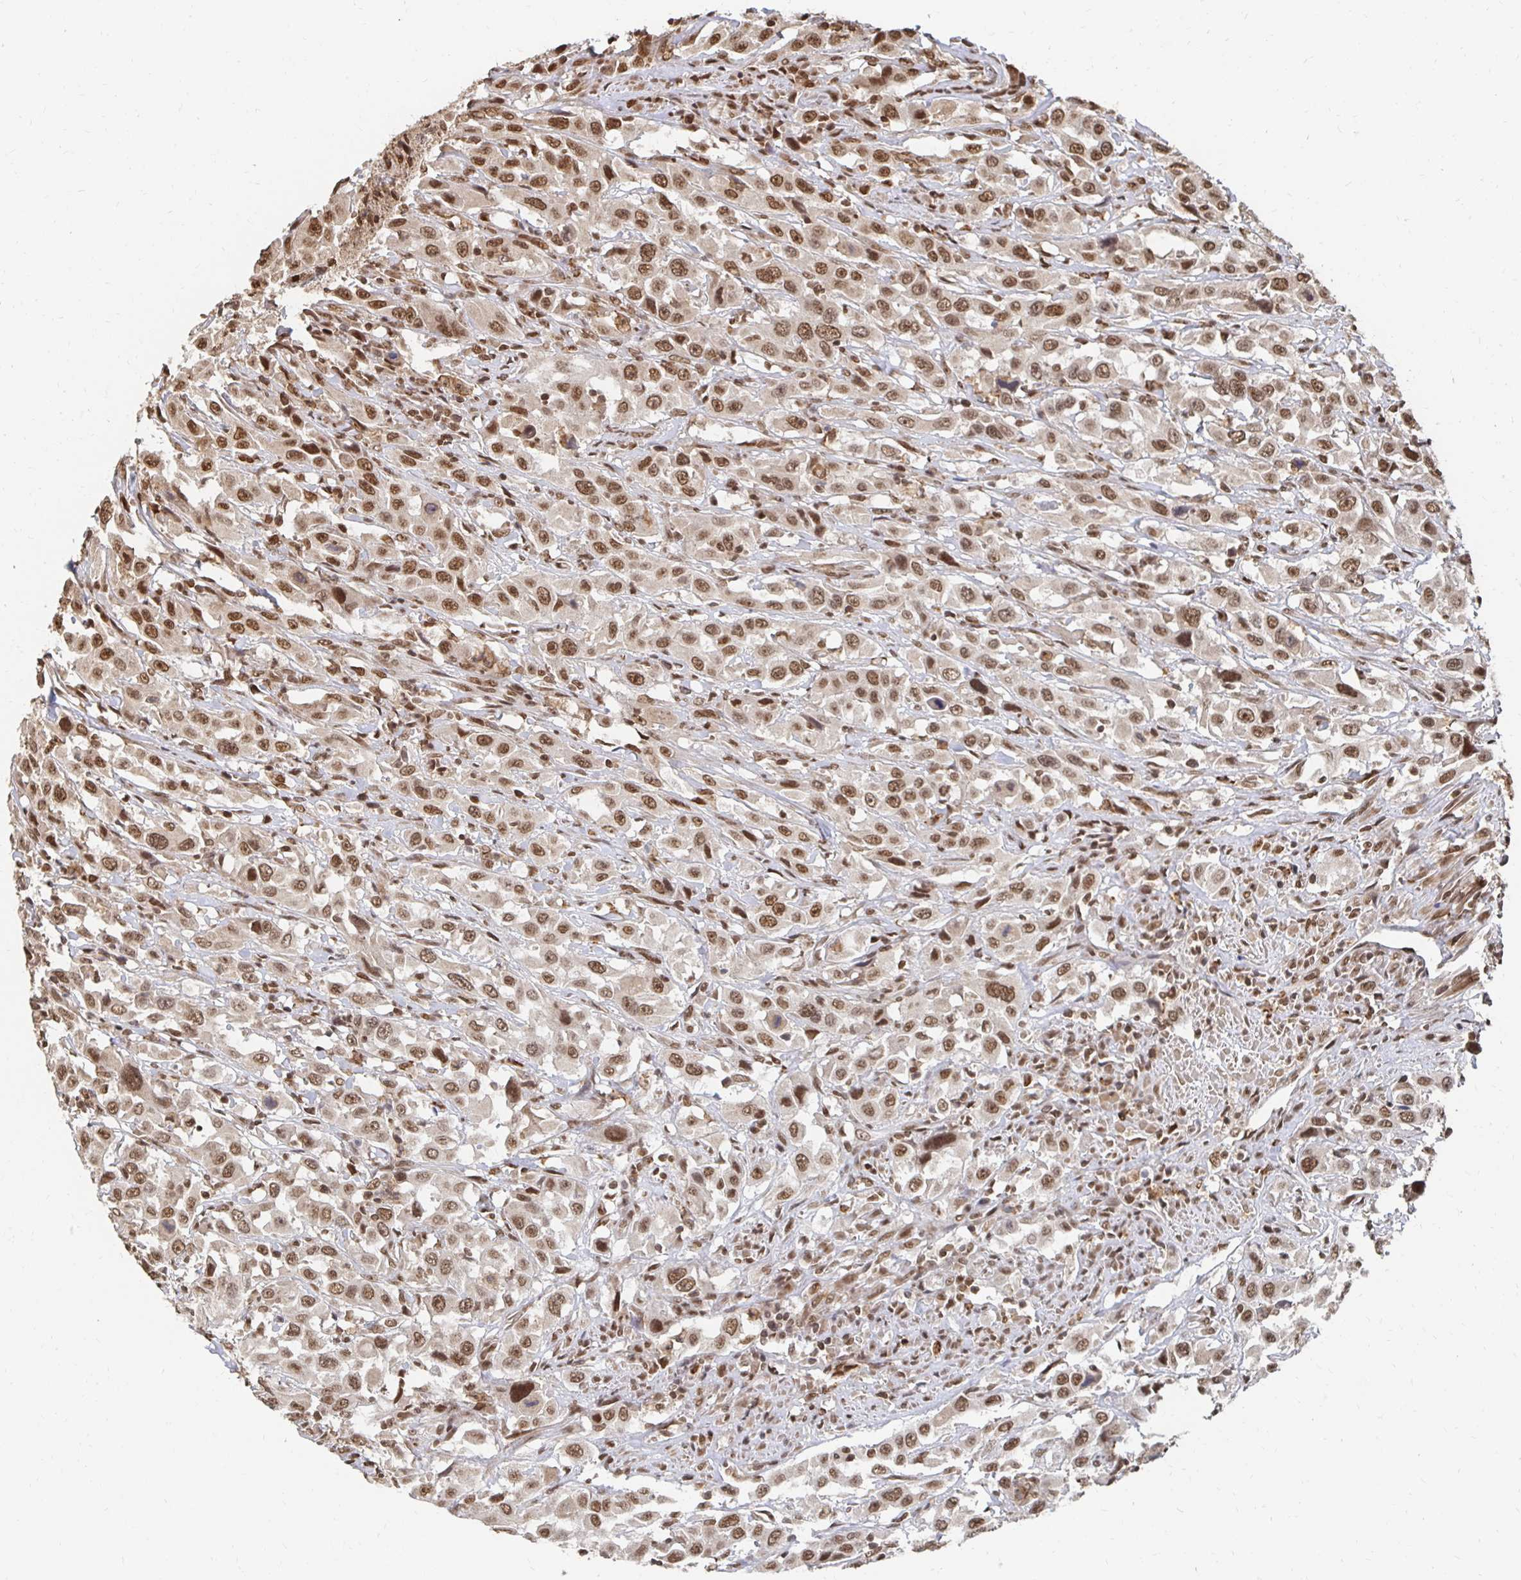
{"staining": {"intensity": "moderate", "quantity": ">75%", "location": "nuclear"}, "tissue": "urothelial cancer", "cell_type": "Tumor cells", "image_type": "cancer", "snomed": [{"axis": "morphology", "description": "Urothelial carcinoma, High grade"}, {"axis": "topography", "description": "Urinary bladder"}], "caption": "High-grade urothelial carcinoma tissue displays moderate nuclear expression in about >75% of tumor cells, visualized by immunohistochemistry.", "gene": "GTF3C6", "patient": {"sex": "male", "age": 61}}